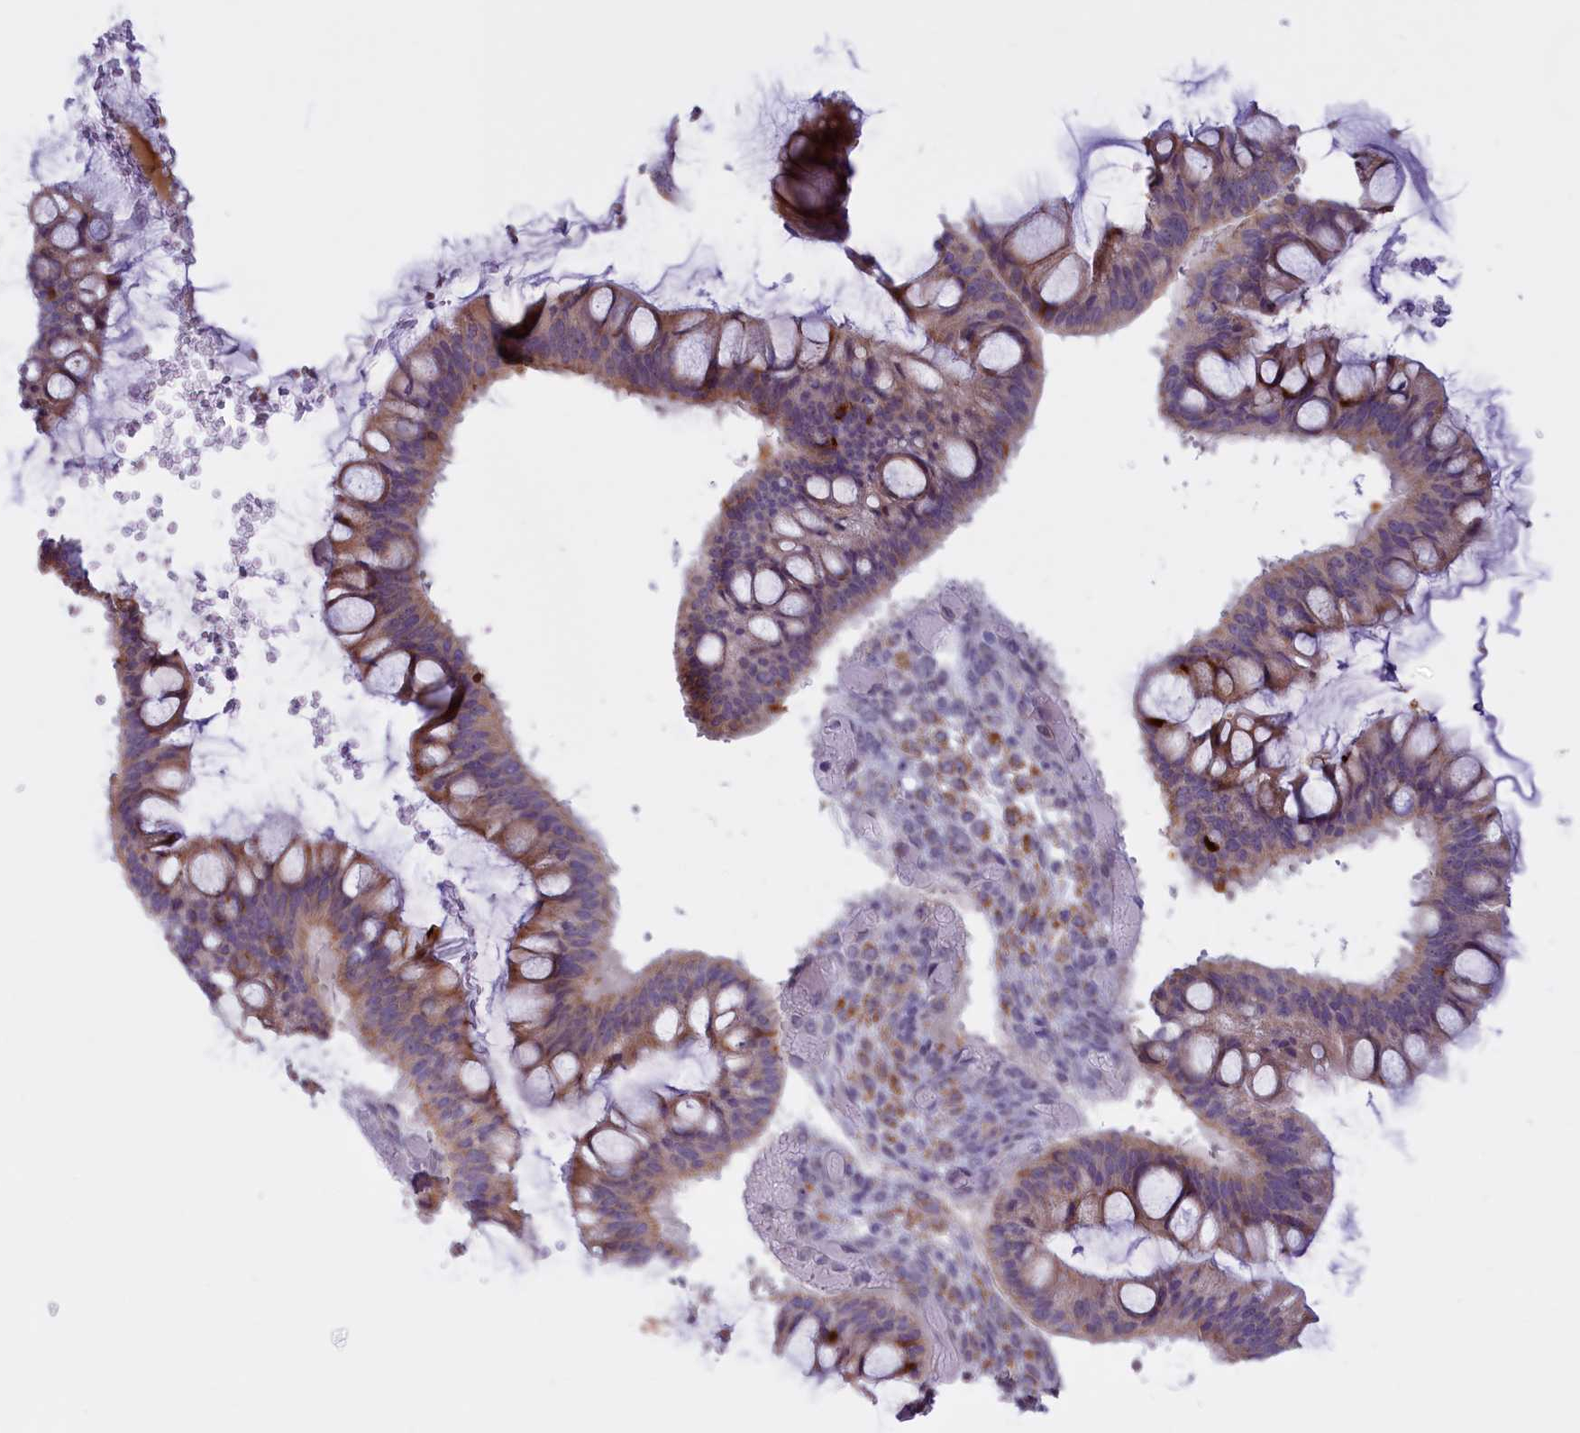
{"staining": {"intensity": "weak", "quantity": ">75%", "location": "cytoplasmic/membranous"}, "tissue": "ovarian cancer", "cell_type": "Tumor cells", "image_type": "cancer", "snomed": [{"axis": "morphology", "description": "Cystadenocarcinoma, mucinous, NOS"}, {"axis": "topography", "description": "Ovary"}], "caption": "Immunohistochemistry image of neoplastic tissue: ovarian mucinous cystadenocarcinoma stained using immunohistochemistry (IHC) displays low levels of weak protein expression localized specifically in the cytoplasmic/membranous of tumor cells, appearing as a cytoplasmic/membranous brown color.", "gene": "FAM149B1", "patient": {"sex": "female", "age": 73}}